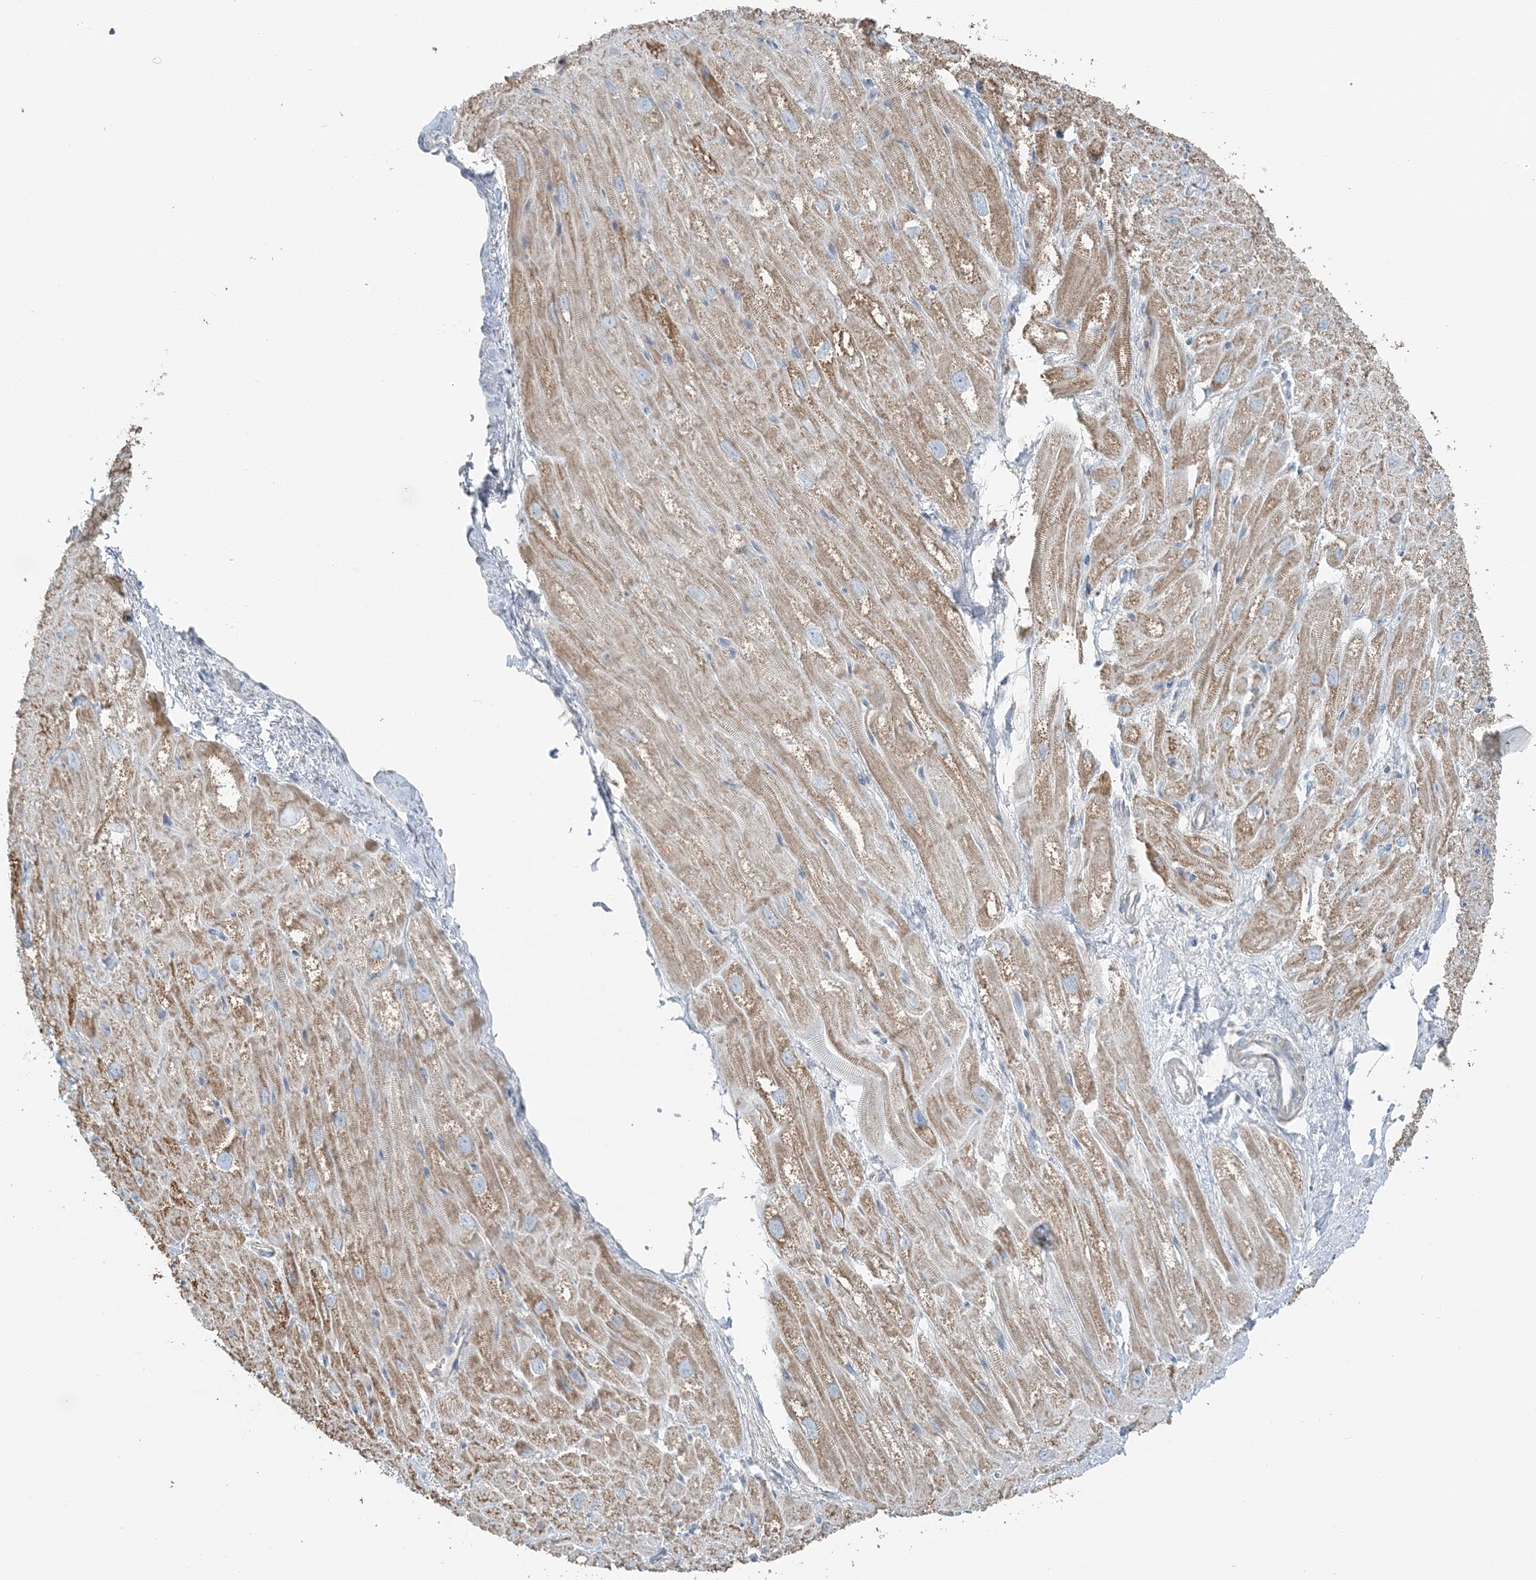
{"staining": {"intensity": "moderate", "quantity": ">75%", "location": "cytoplasmic/membranous"}, "tissue": "heart muscle", "cell_type": "Cardiomyocytes", "image_type": "normal", "snomed": [{"axis": "morphology", "description": "Normal tissue, NOS"}, {"axis": "topography", "description": "Heart"}], "caption": "DAB (3,3'-diaminobenzidine) immunohistochemical staining of normal human heart muscle displays moderate cytoplasmic/membranous protein staining in about >75% of cardiomyocytes. (DAB (3,3'-diaminobenzidine) IHC, brown staining for protein, blue staining for nuclei).", "gene": "SLC22A16", "patient": {"sex": "male", "age": 50}}